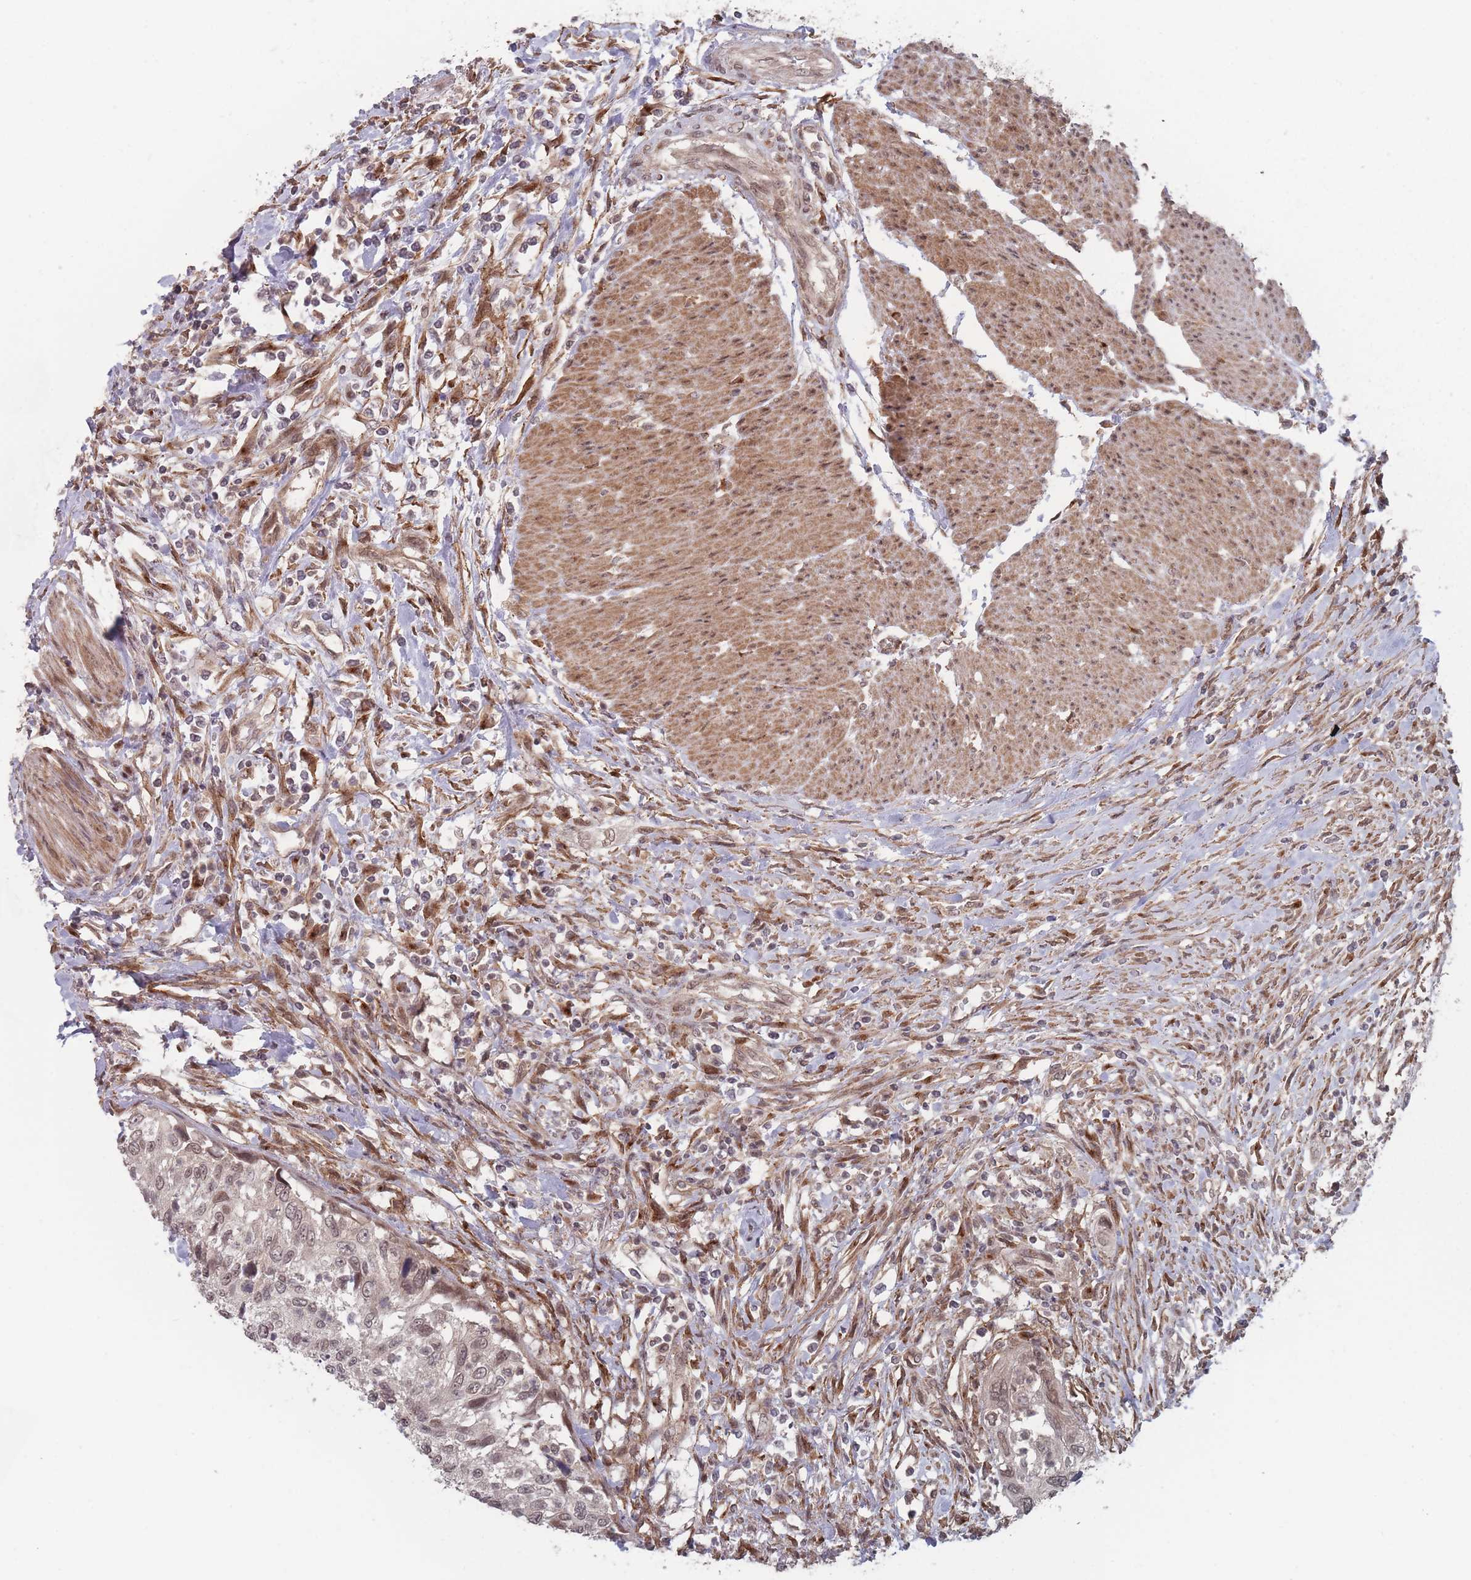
{"staining": {"intensity": "weak", "quantity": "25%-75%", "location": "nuclear"}, "tissue": "urothelial cancer", "cell_type": "Tumor cells", "image_type": "cancer", "snomed": [{"axis": "morphology", "description": "Urothelial carcinoma, High grade"}, {"axis": "topography", "description": "Urinary bladder"}], "caption": "Immunohistochemical staining of human urothelial cancer exhibits low levels of weak nuclear protein positivity in approximately 25%-75% of tumor cells.", "gene": "CNTRL", "patient": {"sex": "female", "age": 60}}